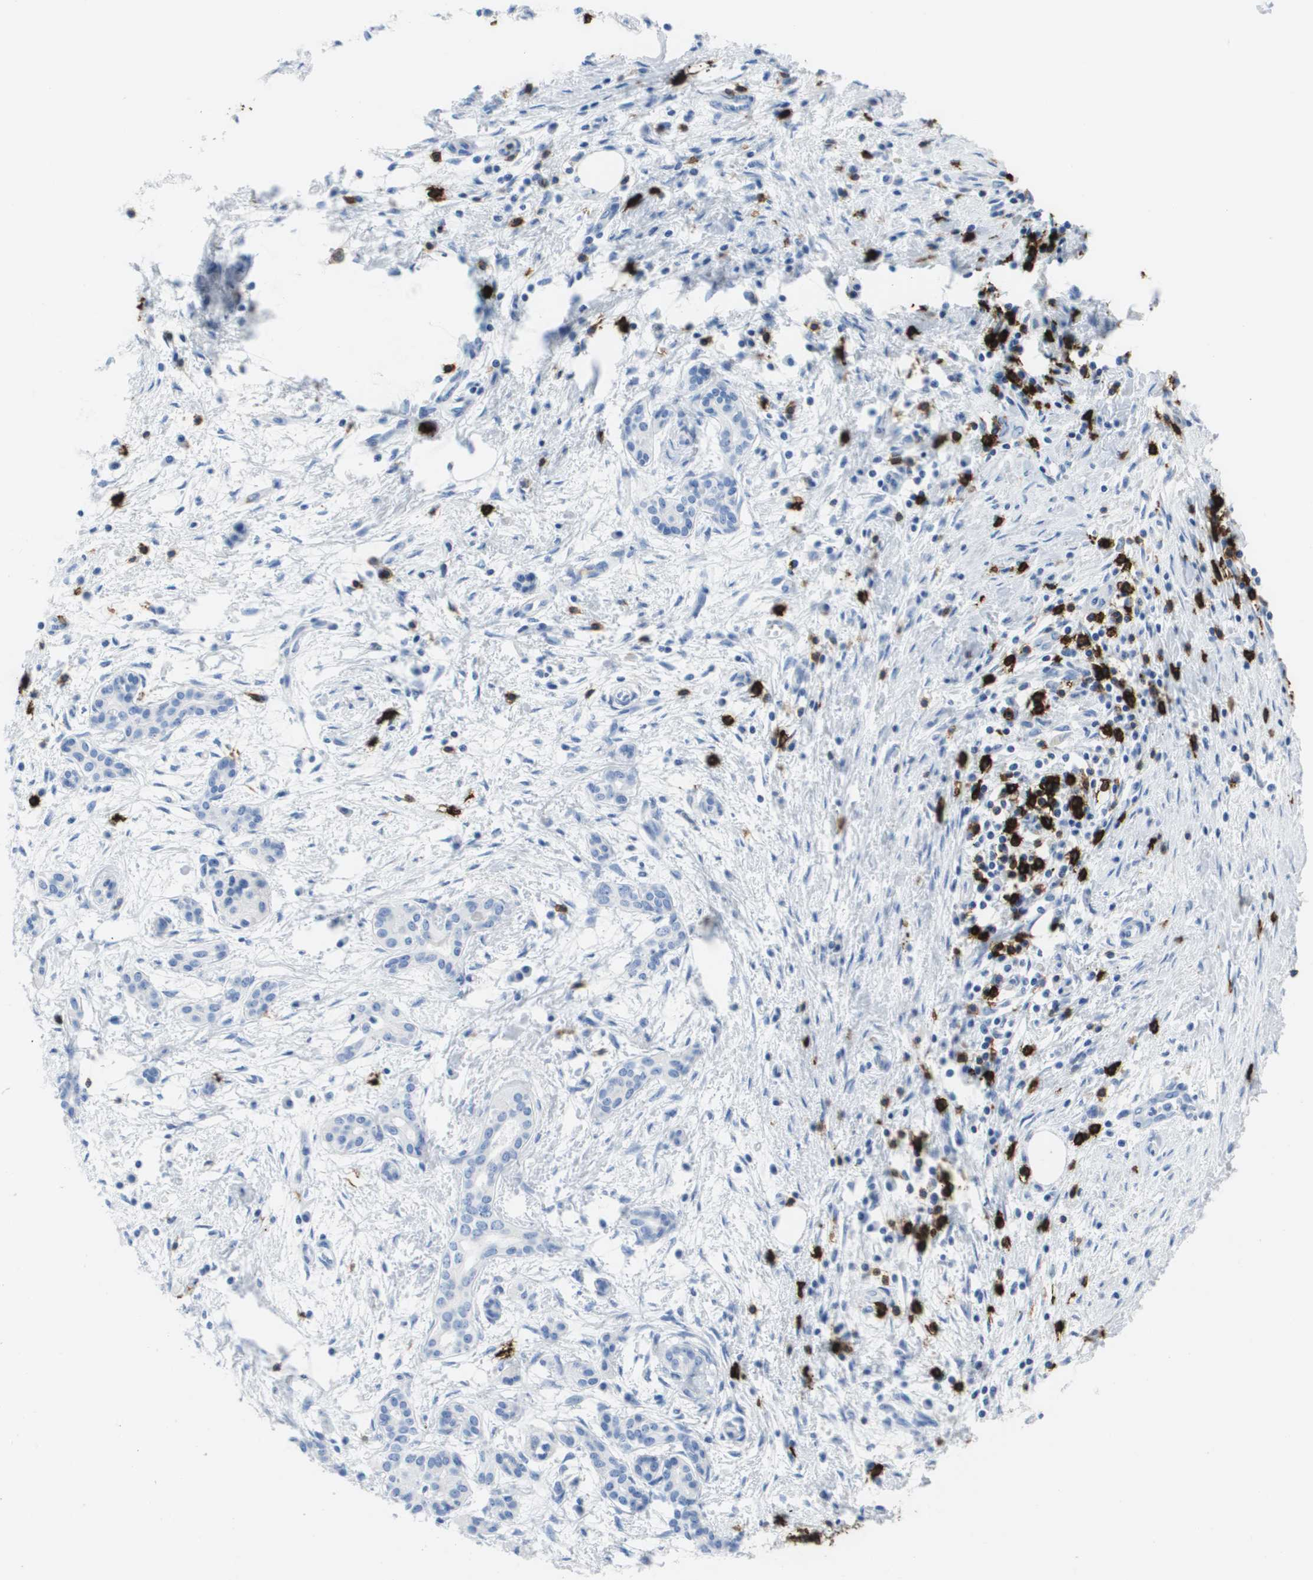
{"staining": {"intensity": "negative", "quantity": "none", "location": "none"}, "tissue": "pancreatic cancer", "cell_type": "Tumor cells", "image_type": "cancer", "snomed": [{"axis": "morphology", "description": "Adenocarcinoma, NOS"}, {"axis": "topography", "description": "Pancreas"}], "caption": "IHC of pancreatic cancer (adenocarcinoma) displays no positivity in tumor cells.", "gene": "MS4A1", "patient": {"sex": "female", "age": 70}}